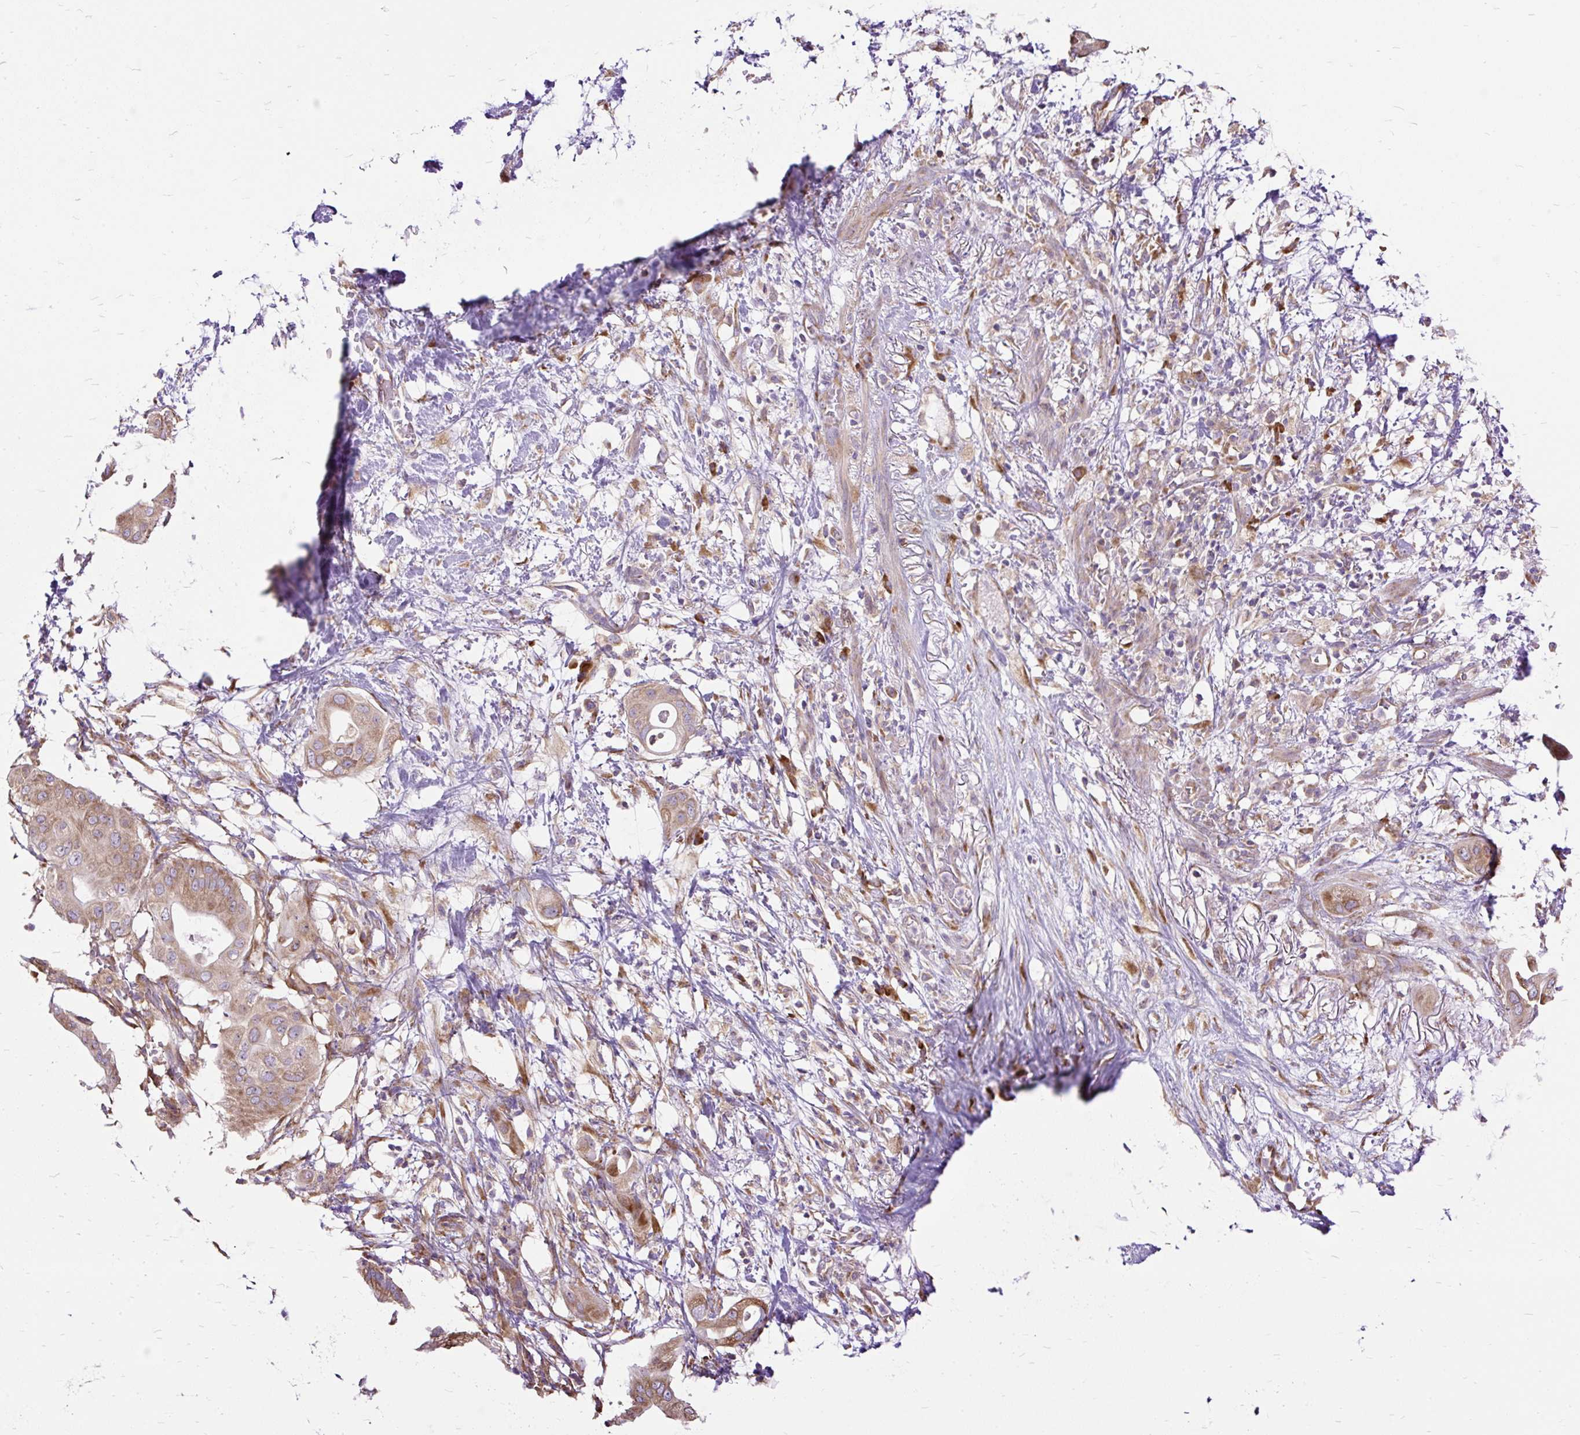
{"staining": {"intensity": "weak", "quantity": ">75%", "location": "cytoplasmic/membranous"}, "tissue": "pancreatic cancer", "cell_type": "Tumor cells", "image_type": "cancer", "snomed": [{"axis": "morphology", "description": "Adenocarcinoma, NOS"}, {"axis": "topography", "description": "Pancreas"}], "caption": "An image of human adenocarcinoma (pancreatic) stained for a protein shows weak cytoplasmic/membranous brown staining in tumor cells. Immunohistochemistry stains the protein in brown and the nuclei are stained blue.", "gene": "RPS5", "patient": {"sex": "male", "age": 68}}